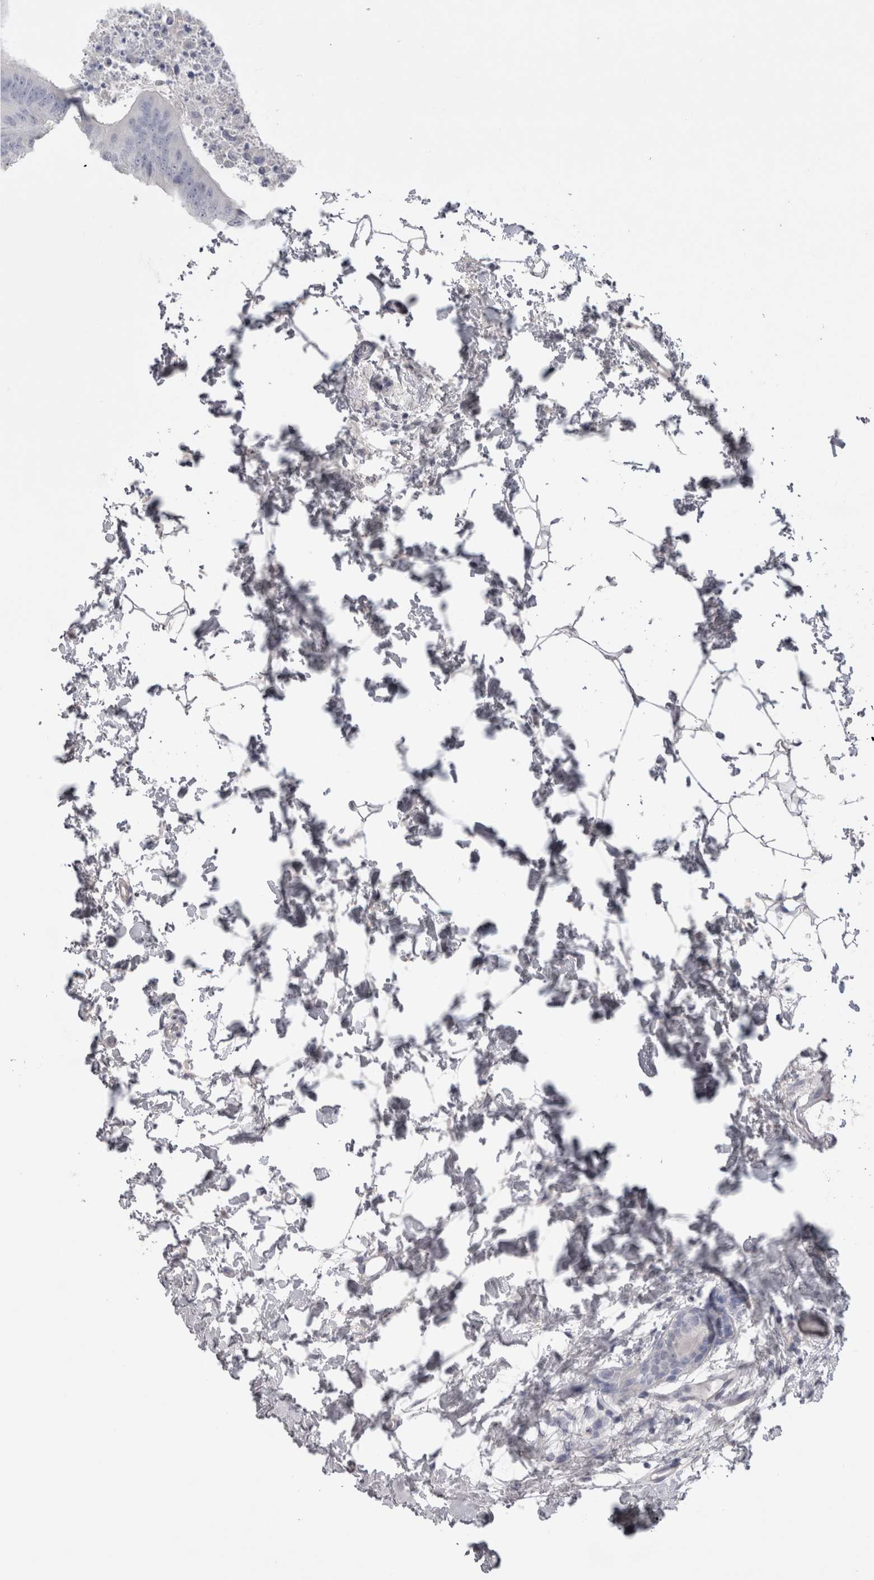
{"staining": {"intensity": "negative", "quantity": "none", "location": "none"}, "tissue": "breast cancer", "cell_type": "Tumor cells", "image_type": "cancer", "snomed": [{"axis": "morphology", "description": "Duct carcinoma"}, {"axis": "topography", "description": "Breast"}], "caption": "Photomicrograph shows no protein expression in tumor cells of breast cancer (invasive ductal carcinoma) tissue.", "gene": "ADAM2", "patient": {"sex": "female", "age": 62}}